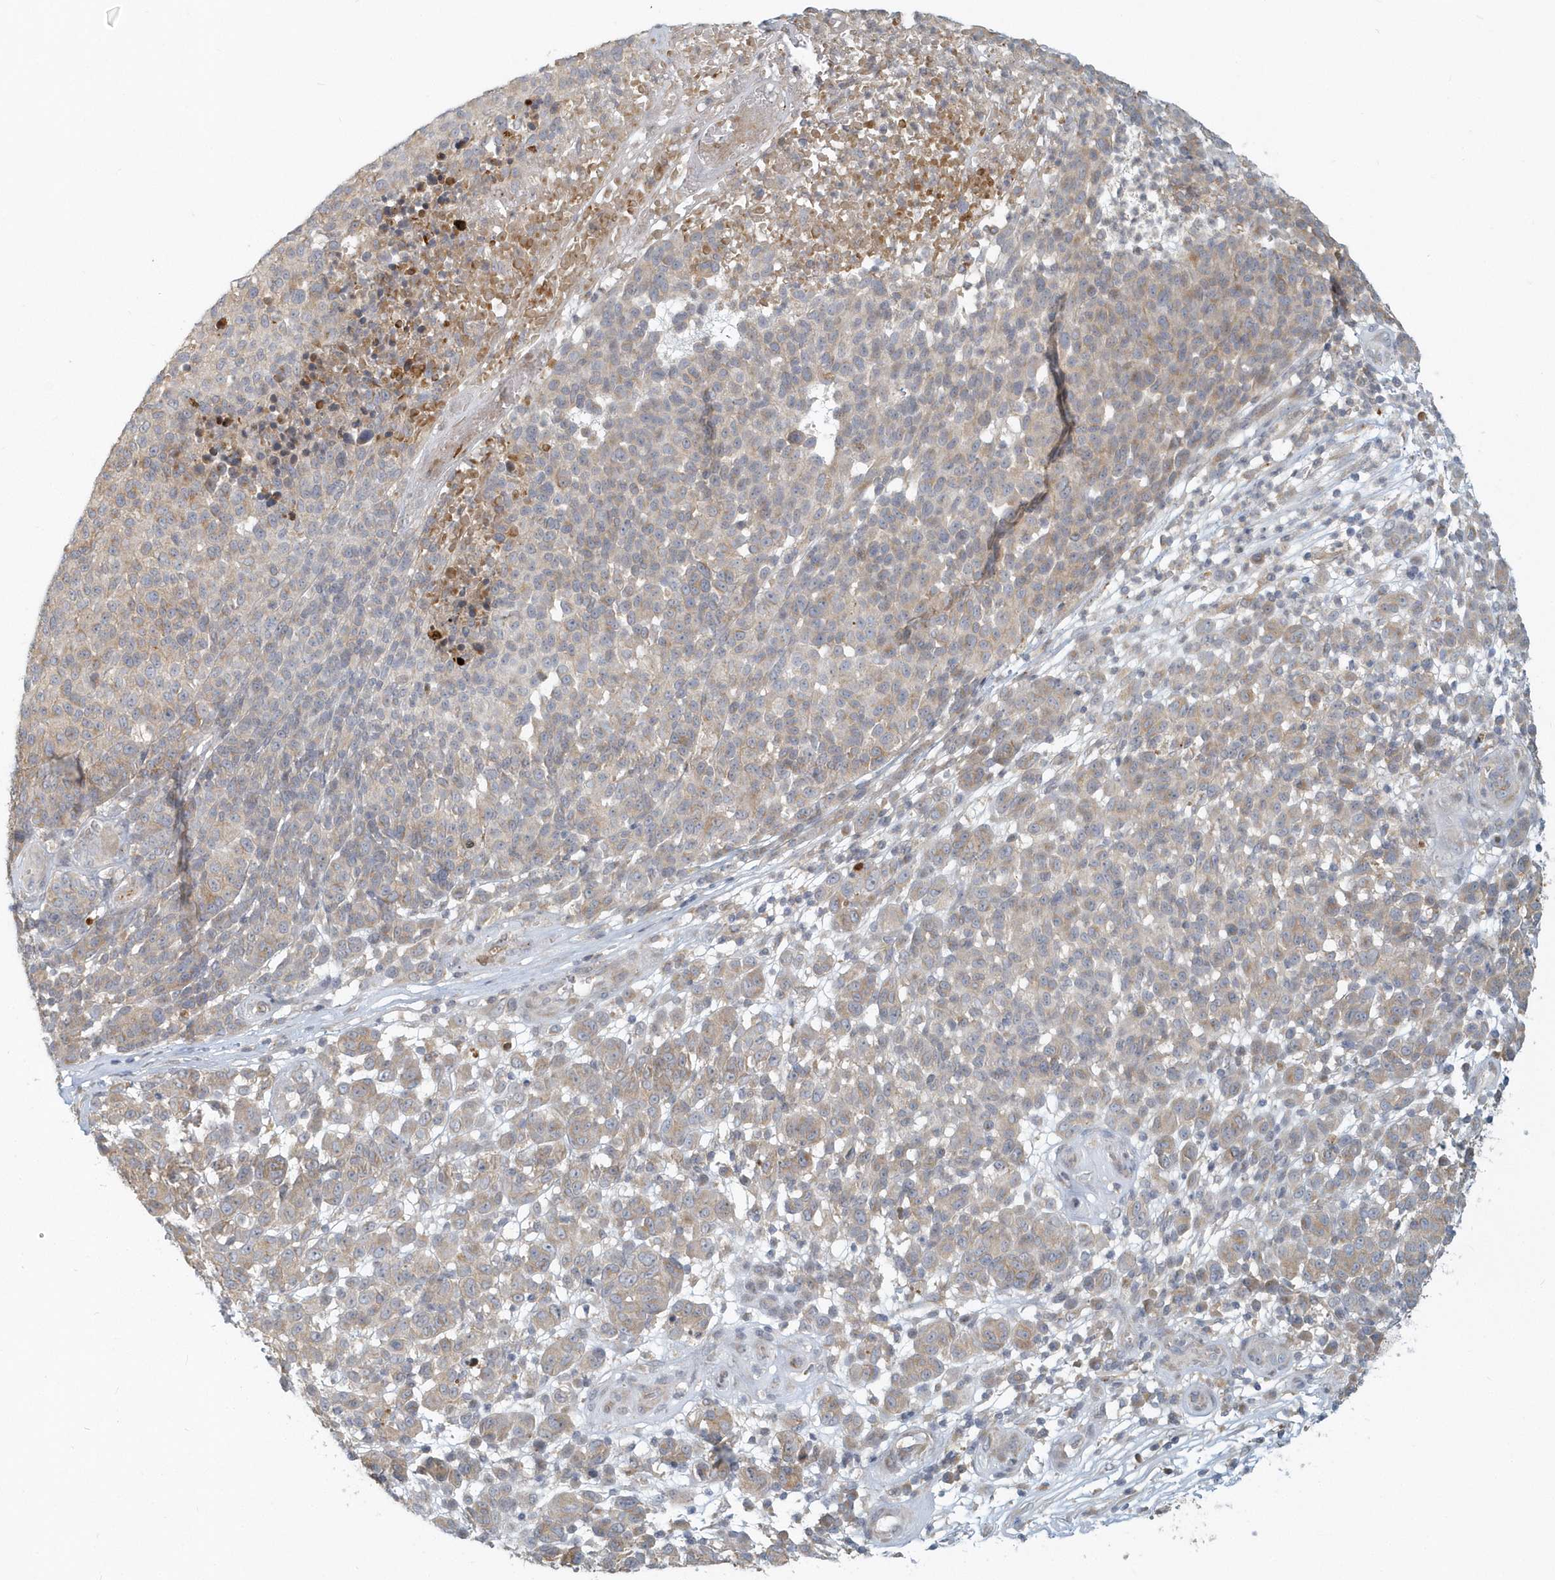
{"staining": {"intensity": "weak", "quantity": "25%-75%", "location": "cytoplasmic/membranous"}, "tissue": "melanoma", "cell_type": "Tumor cells", "image_type": "cancer", "snomed": [{"axis": "morphology", "description": "Malignant melanoma, NOS"}, {"axis": "topography", "description": "Skin"}], "caption": "Malignant melanoma stained for a protein (brown) demonstrates weak cytoplasmic/membranous positive staining in about 25%-75% of tumor cells.", "gene": "NAPB", "patient": {"sex": "male", "age": 49}}